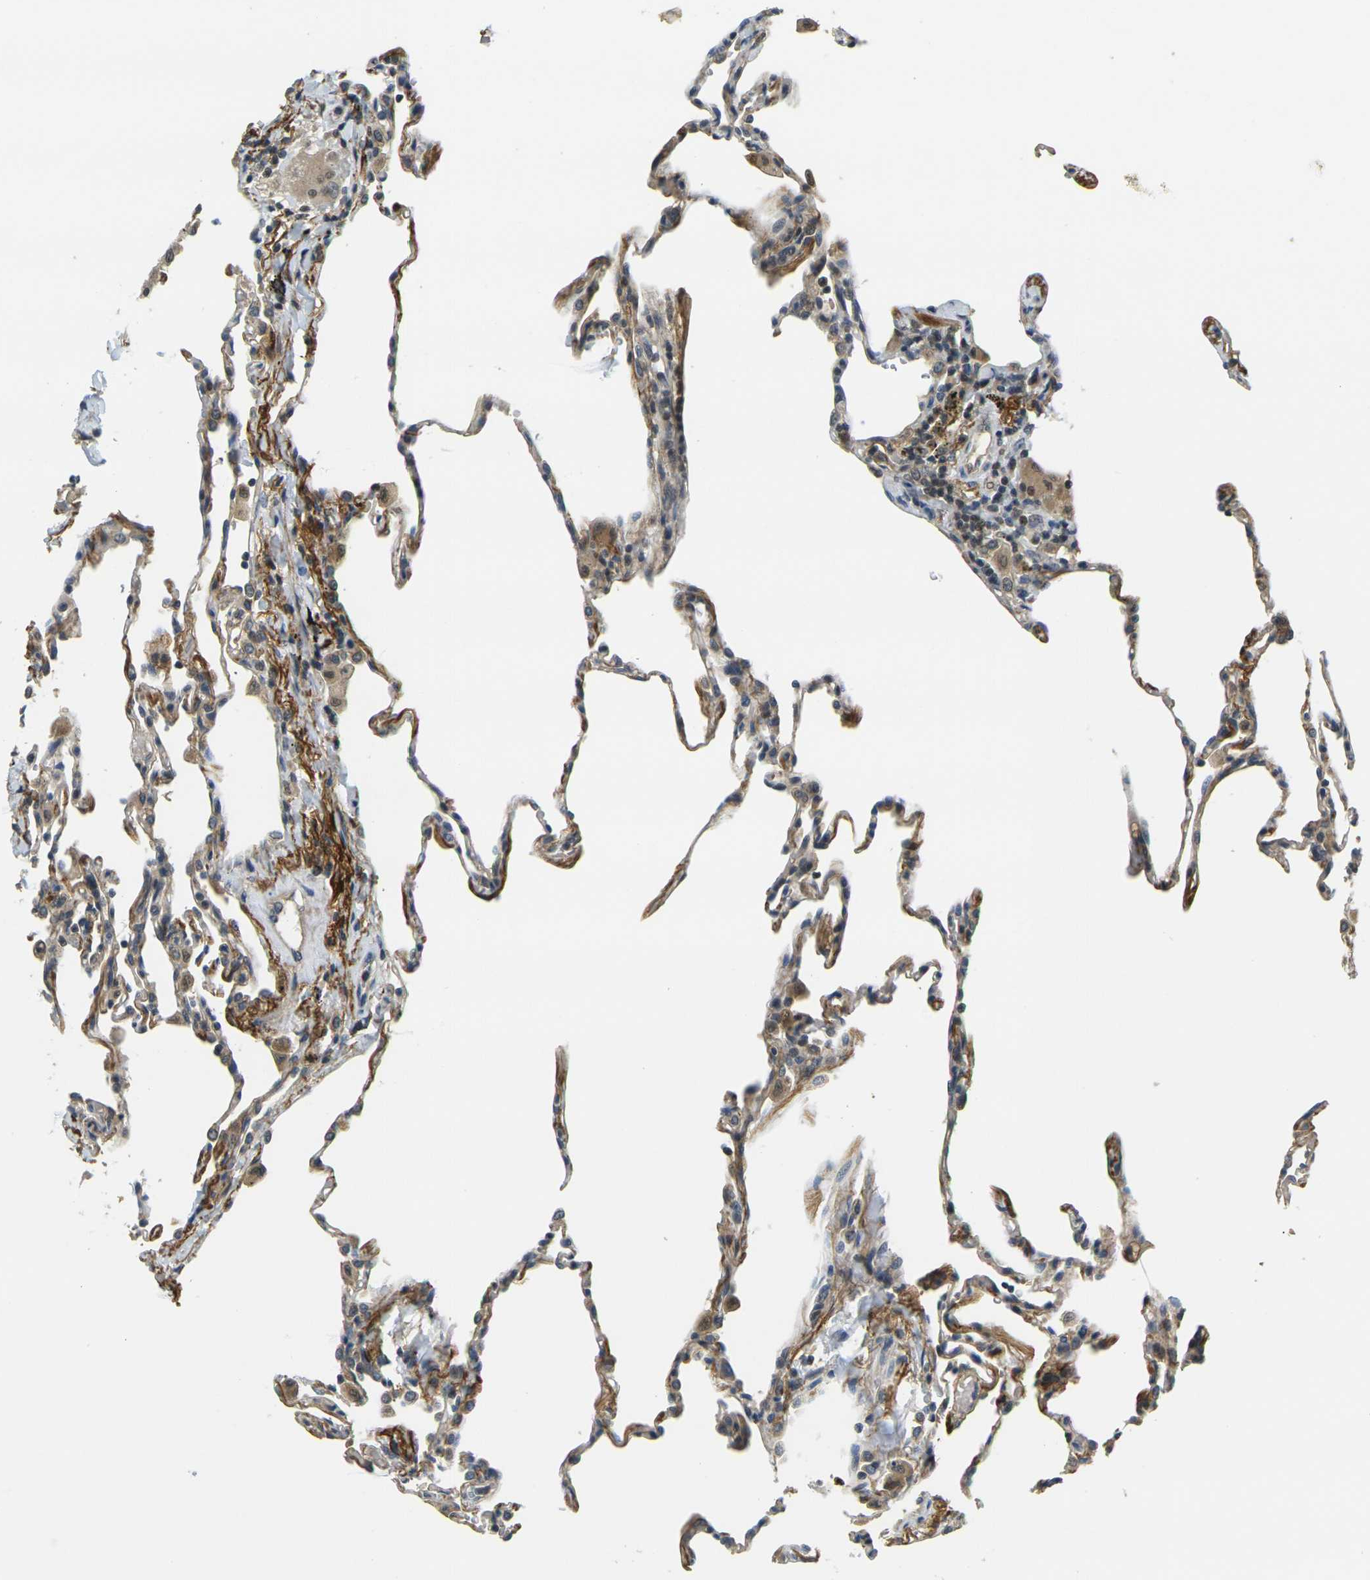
{"staining": {"intensity": "weak", "quantity": "<25%", "location": "cytoplasmic/membranous"}, "tissue": "lung", "cell_type": "Alveolar cells", "image_type": "normal", "snomed": [{"axis": "morphology", "description": "Normal tissue, NOS"}, {"axis": "topography", "description": "Lung"}], "caption": "Histopathology image shows no protein positivity in alveolar cells of normal lung. Brightfield microscopy of immunohistochemistry stained with DAB (brown) and hematoxylin (blue), captured at high magnification.", "gene": "KLHL8", "patient": {"sex": "male", "age": 59}}